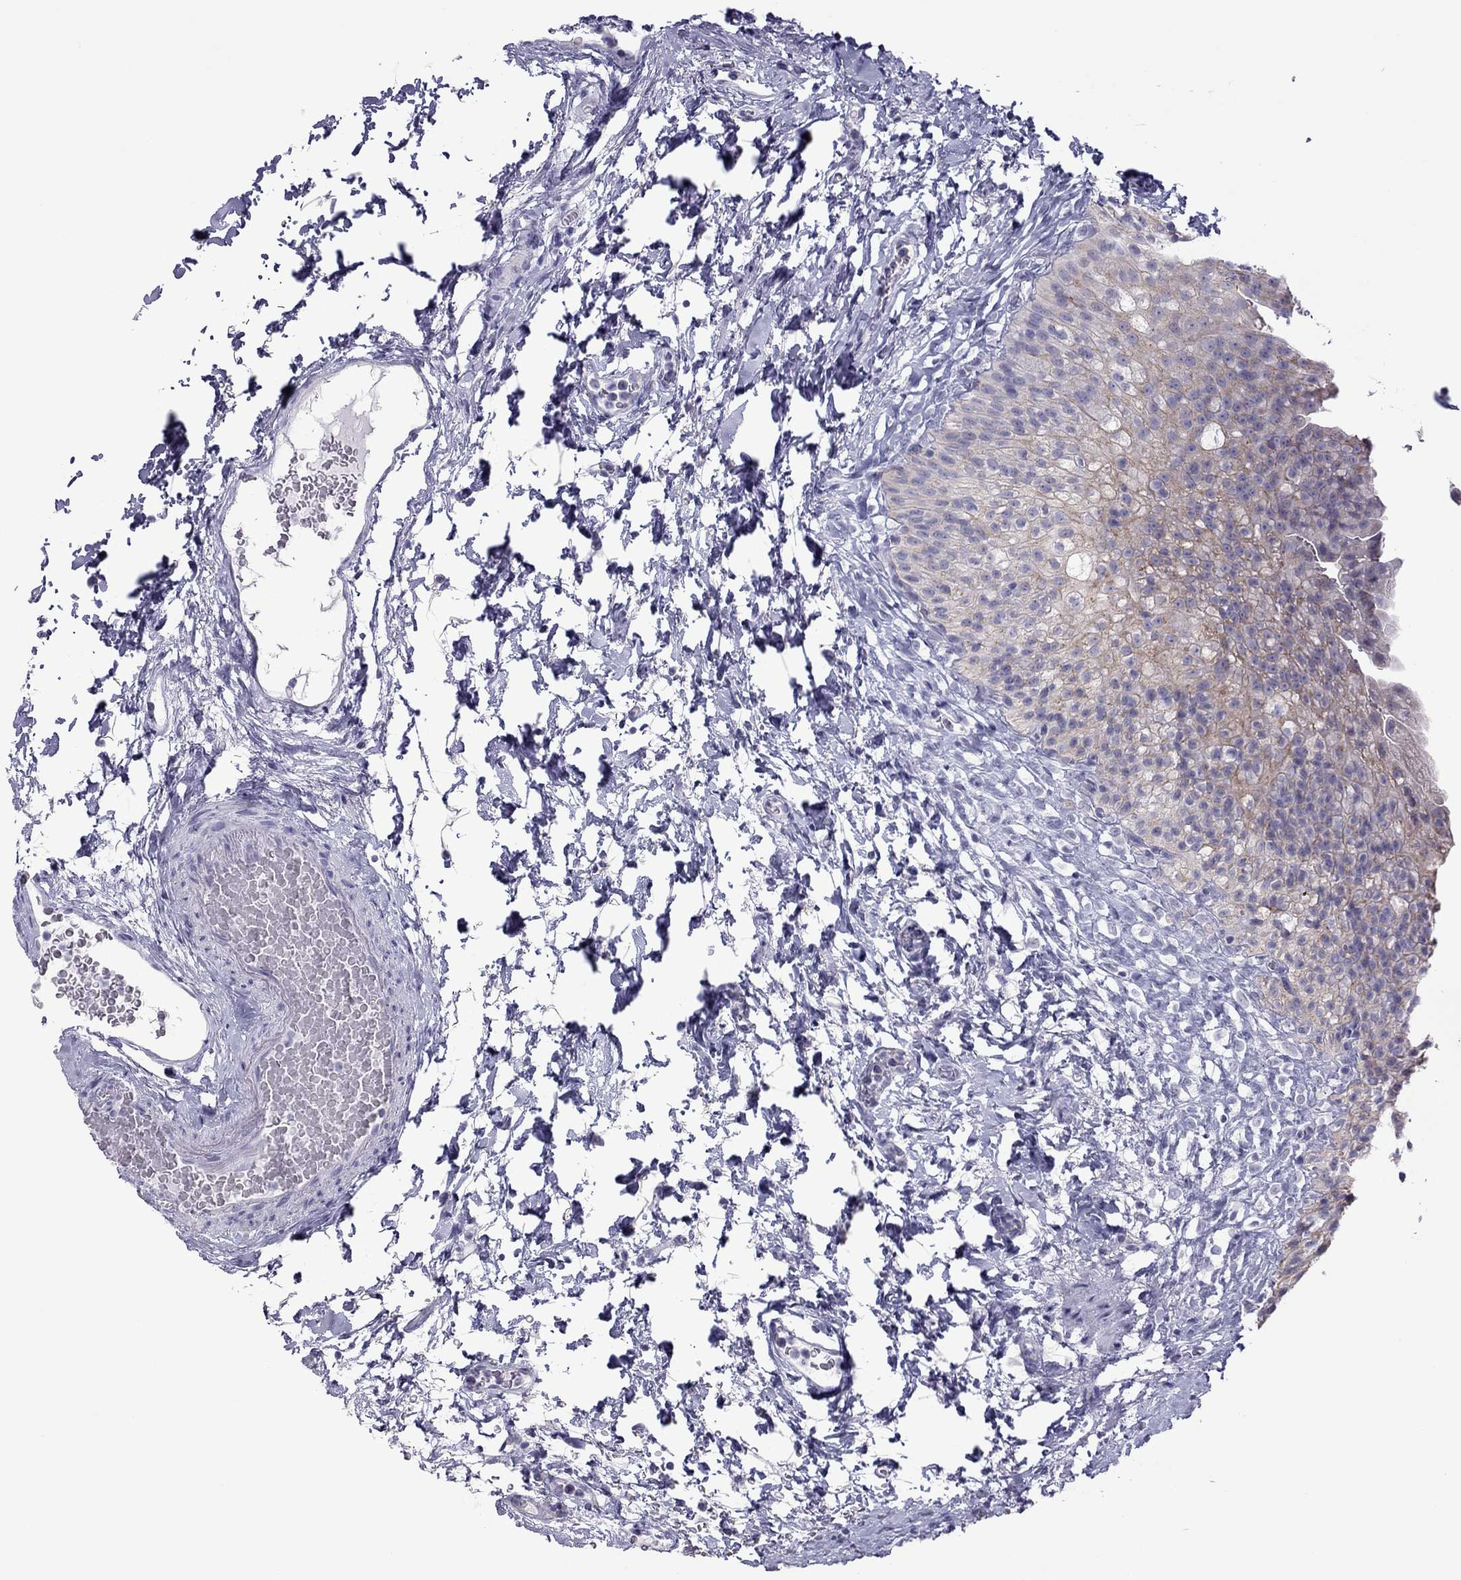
{"staining": {"intensity": "moderate", "quantity": "<25%", "location": "cytoplasmic/membranous"}, "tissue": "urinary bladder", "cell_type": "Urothelial cells", "image_type": "normal", "snomed": [{"axis": "morphology", "description": "Normal tissue, NOS"}, {"axis": "topography", "description": "Urinary bladder"}], "caption": "Immunohistochemistry (IHC) photomicrograph of normal urinary bladder: urinary bladder stained using IHC reveals low levels of moderate protein expression localized specifically in the cytoplasmic/membranous of urothelial cells, appearing as a cytoplasmic/membranous brown color.", "gene": "TEX14", "patient": {"sex": "male", "age": 76}}